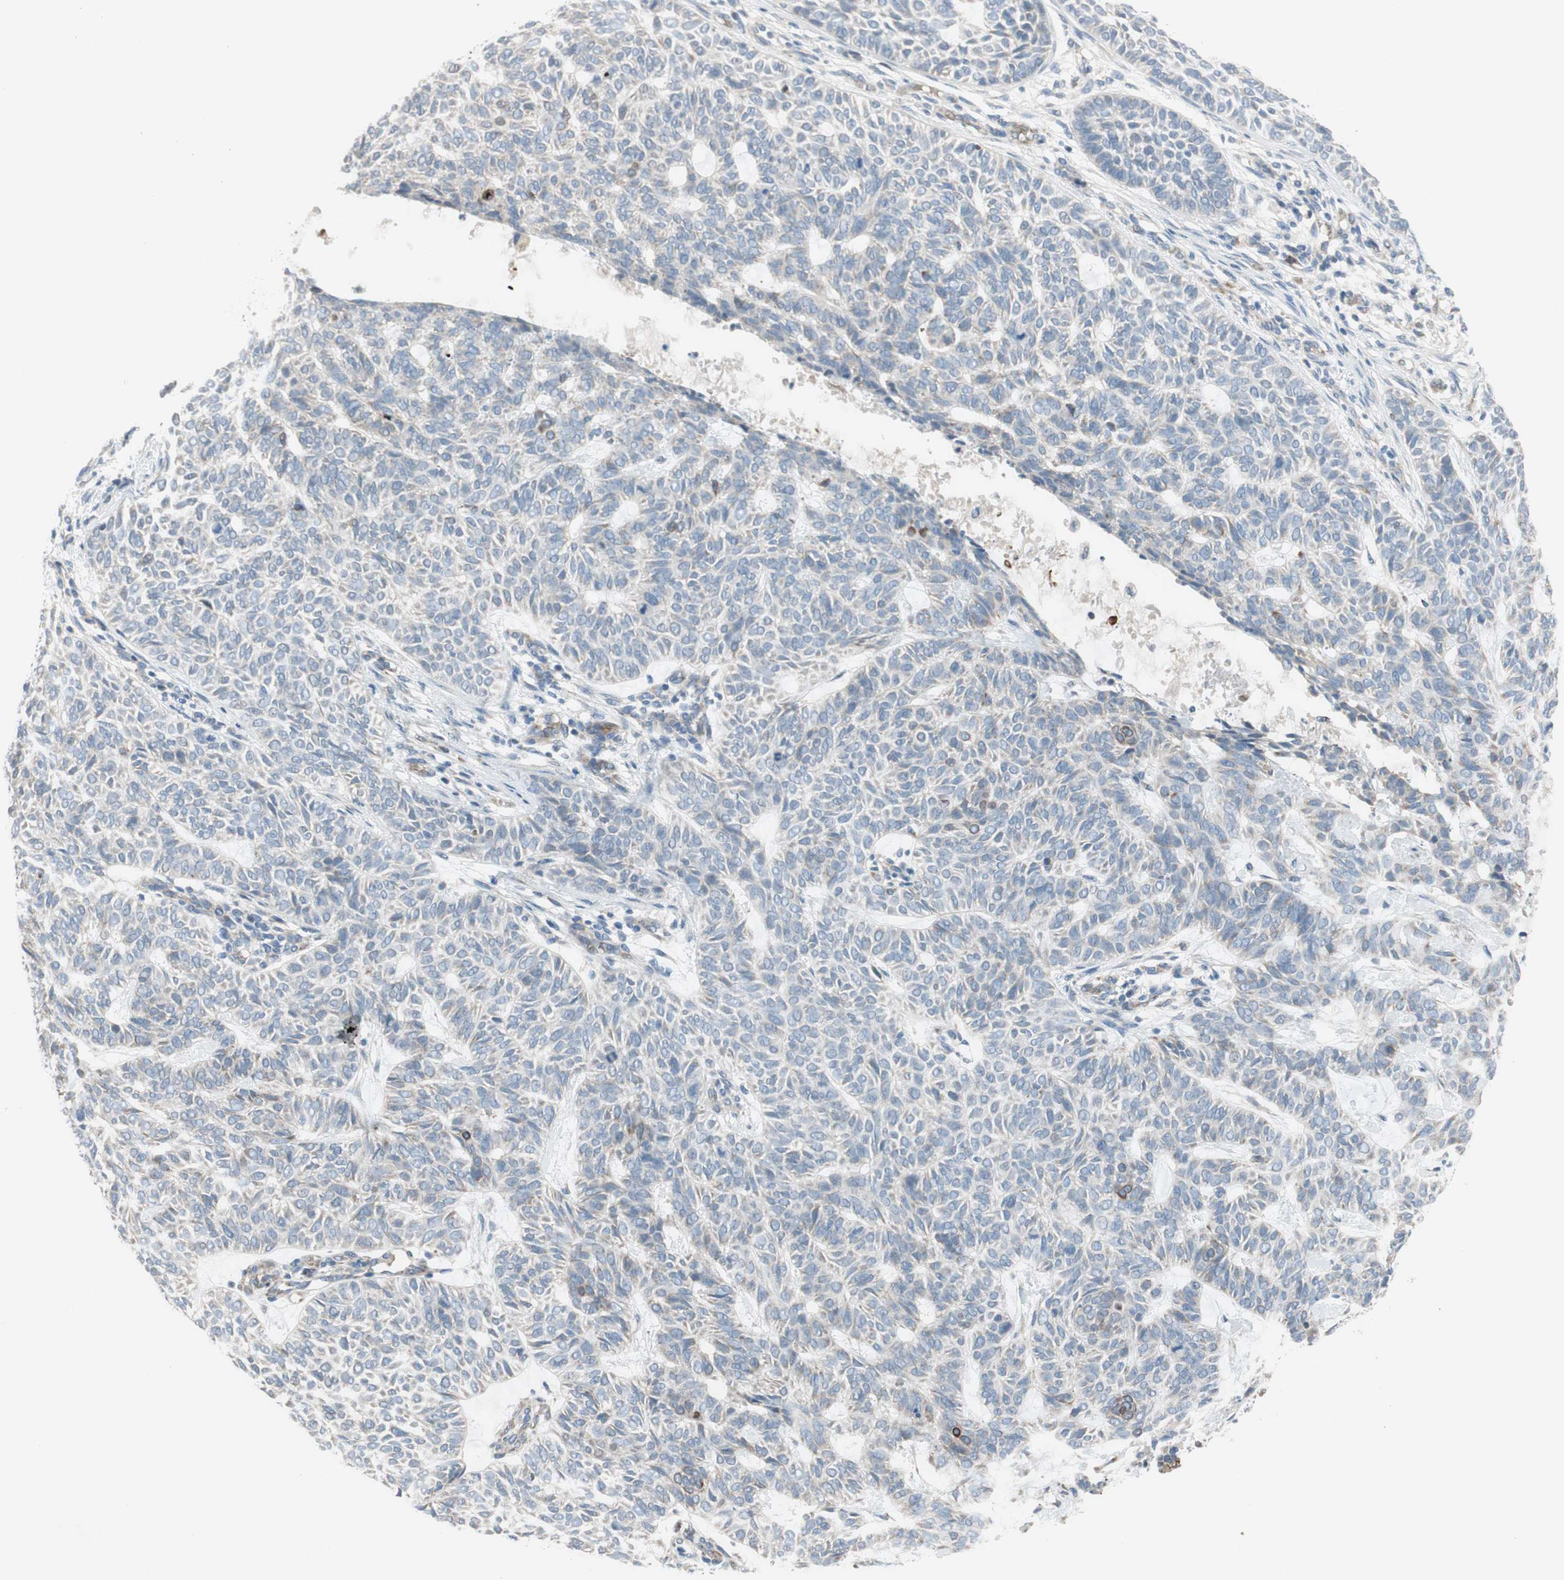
{"staining": {"intensity": "weak", "quantity": "<25%", "location": "cytoplasmic/membranous"}, "tissue": "skin cancer", "cell_type": "Tumor cells", "image_type": "cancer", "snomed": [{"axis": "morphology", "description": "Basal cell carcinoma"}, {"axis": "topography", "description": "Skin"}], "caption": "DAB (3,3'-diaminobenzidine) immunohistochemical staining of human skin cancer (basal cell carcinoma) displays no significant positivity in tumor cells. Nuclei are stained in blue.", "gene": "GYPC", "patient": {"sex": "male", "age": 87}}